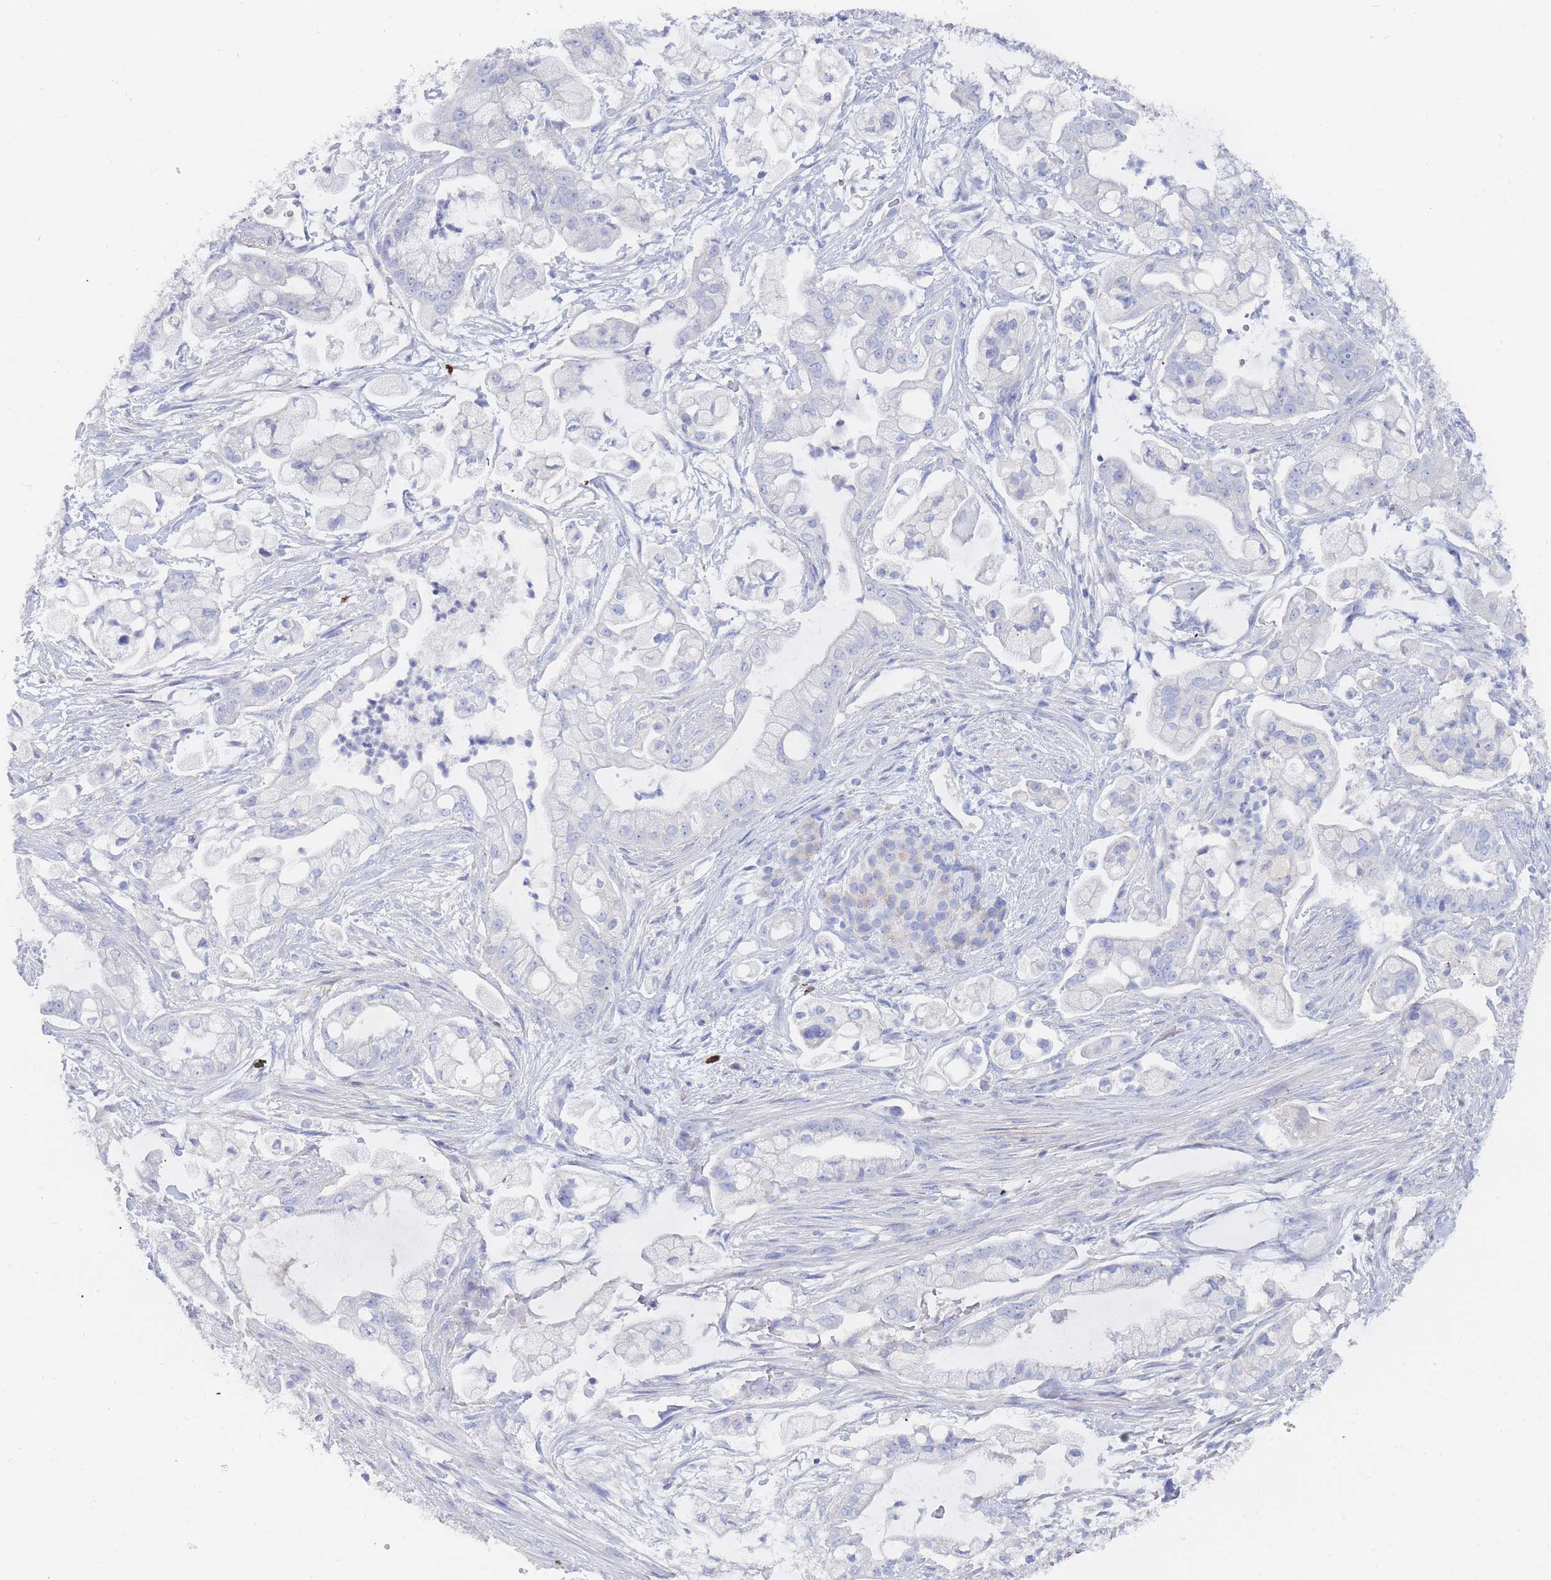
{"staining": {"intensity": "negative", "quantity": "none", "location": "none"}, "tissue": "pancreatic cancer", "cell_type": "Tumor cells", "image_type": "cancer", "snomed": [{"axis": "morphology", "description": "Adenocarcinoma, NOS"}, {"axis": "topography", "description": "Pancreas"}], "caption": "Immunohistochemical staining of pancreatic cancer (adenocarcinoma) exhibits no significant staining in tumor cells.", "gene": "SLC25A35", "patient": {"sex": "female", "age": 69}}